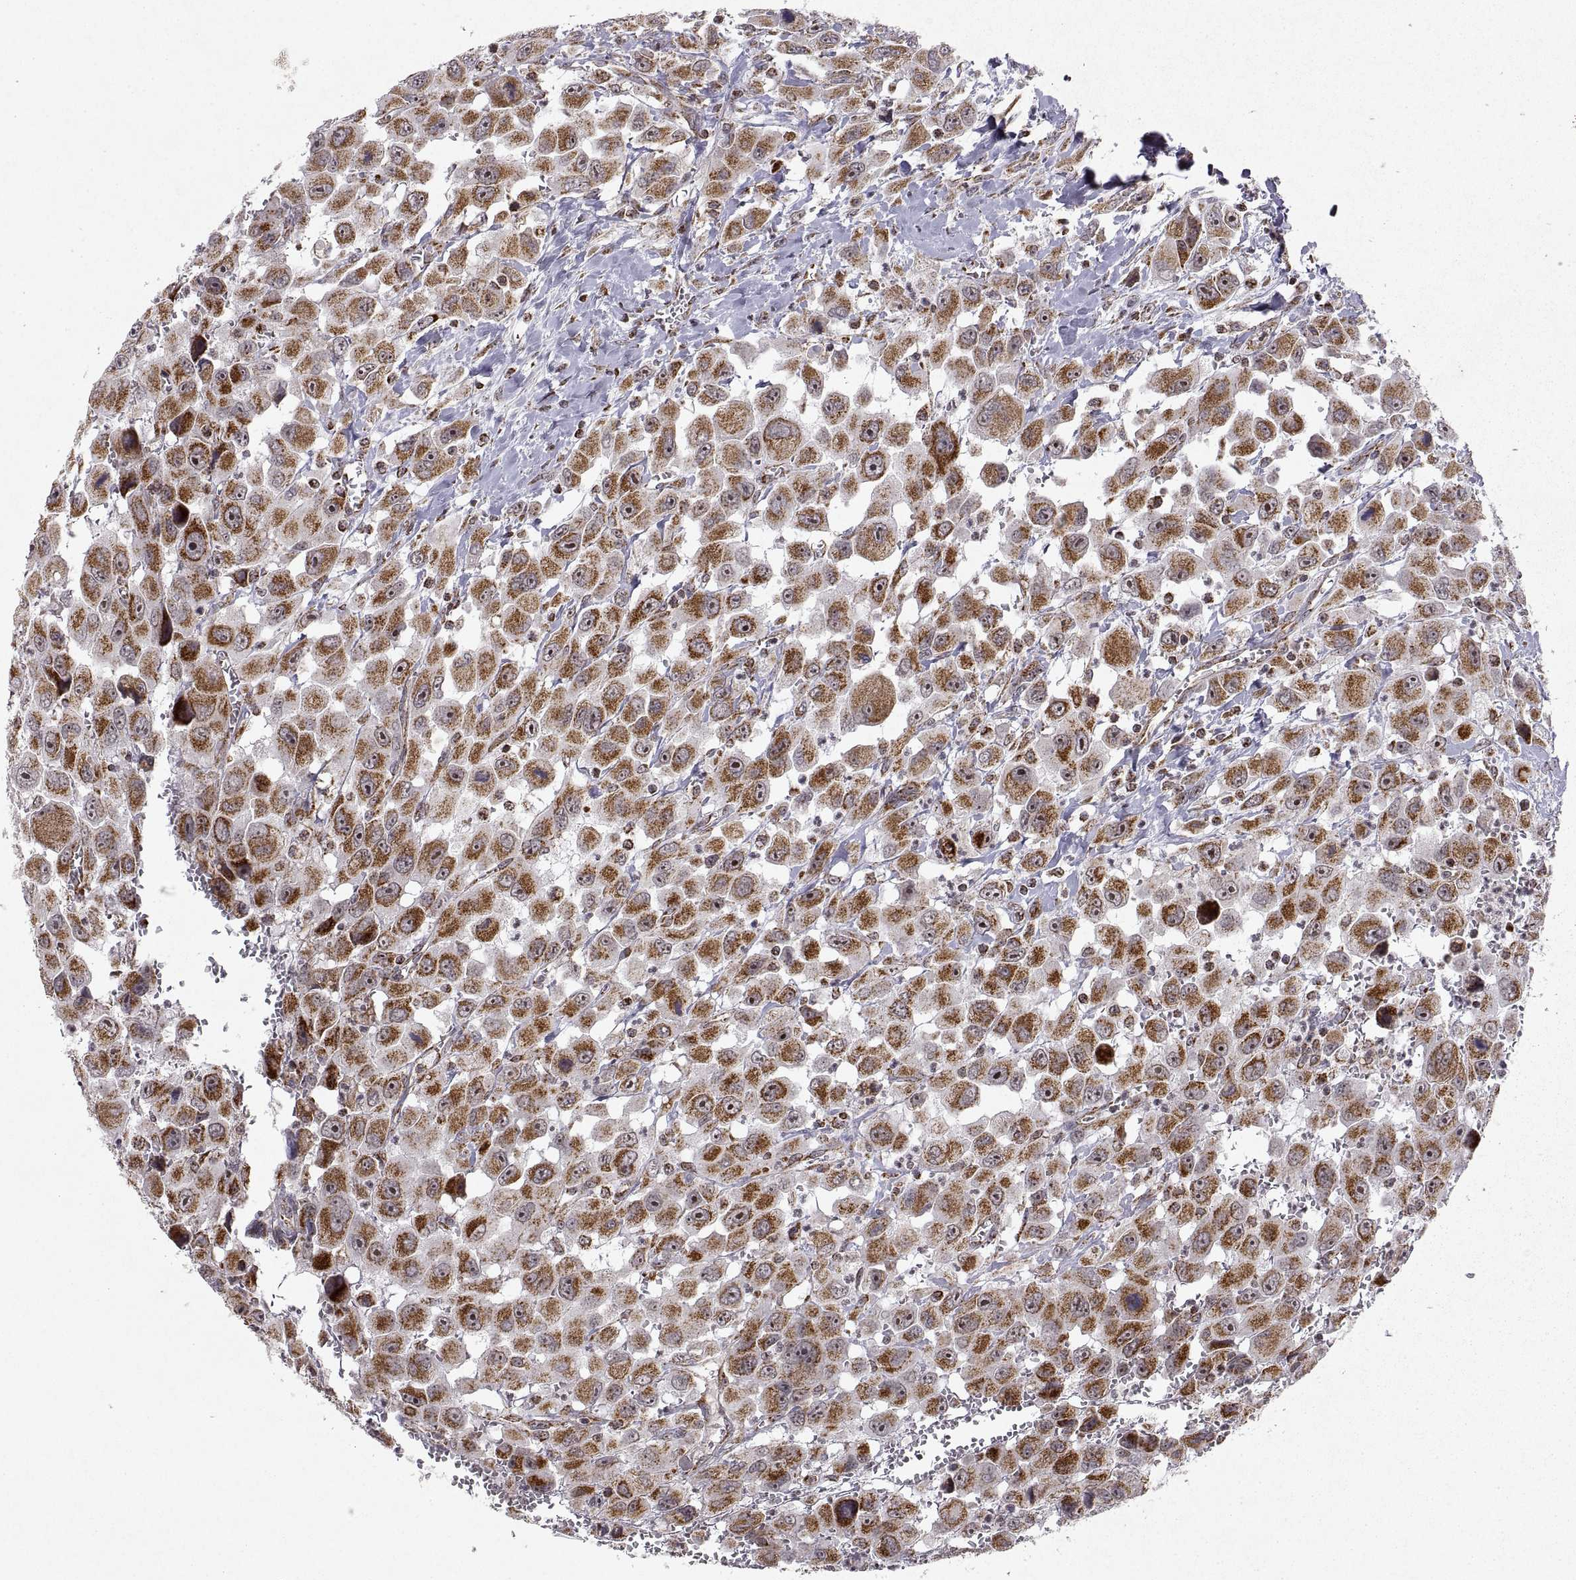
{"staining": {"intensity": "moderate", "quantity": ">75%", "location": "cytoplasmic/membranous"}, "tissue": "head and neck cancer", "cell_type": "Tumor cells", "image_type": "cancer", "snomed": [{"axis": "morphology", "description": "Squamous cell carcinoma, NOS"}, {"axis": "morphology", "description": "Squamous cell carcinoma, metastatic, NOS"}, {"axis": "topography", "description": "Oral tissue"}, {"axis": "topography", "description": "Head-Neck"}], "caption": "Protein expression analysis of head and neck cancer (metastatic squamous cell carcinoma) reveals moderate cytoplasmic/membranous expression in about >75% of tumor cells.", "gene": "MANBAL", "patient": {"sex": "female", "age": 85}}